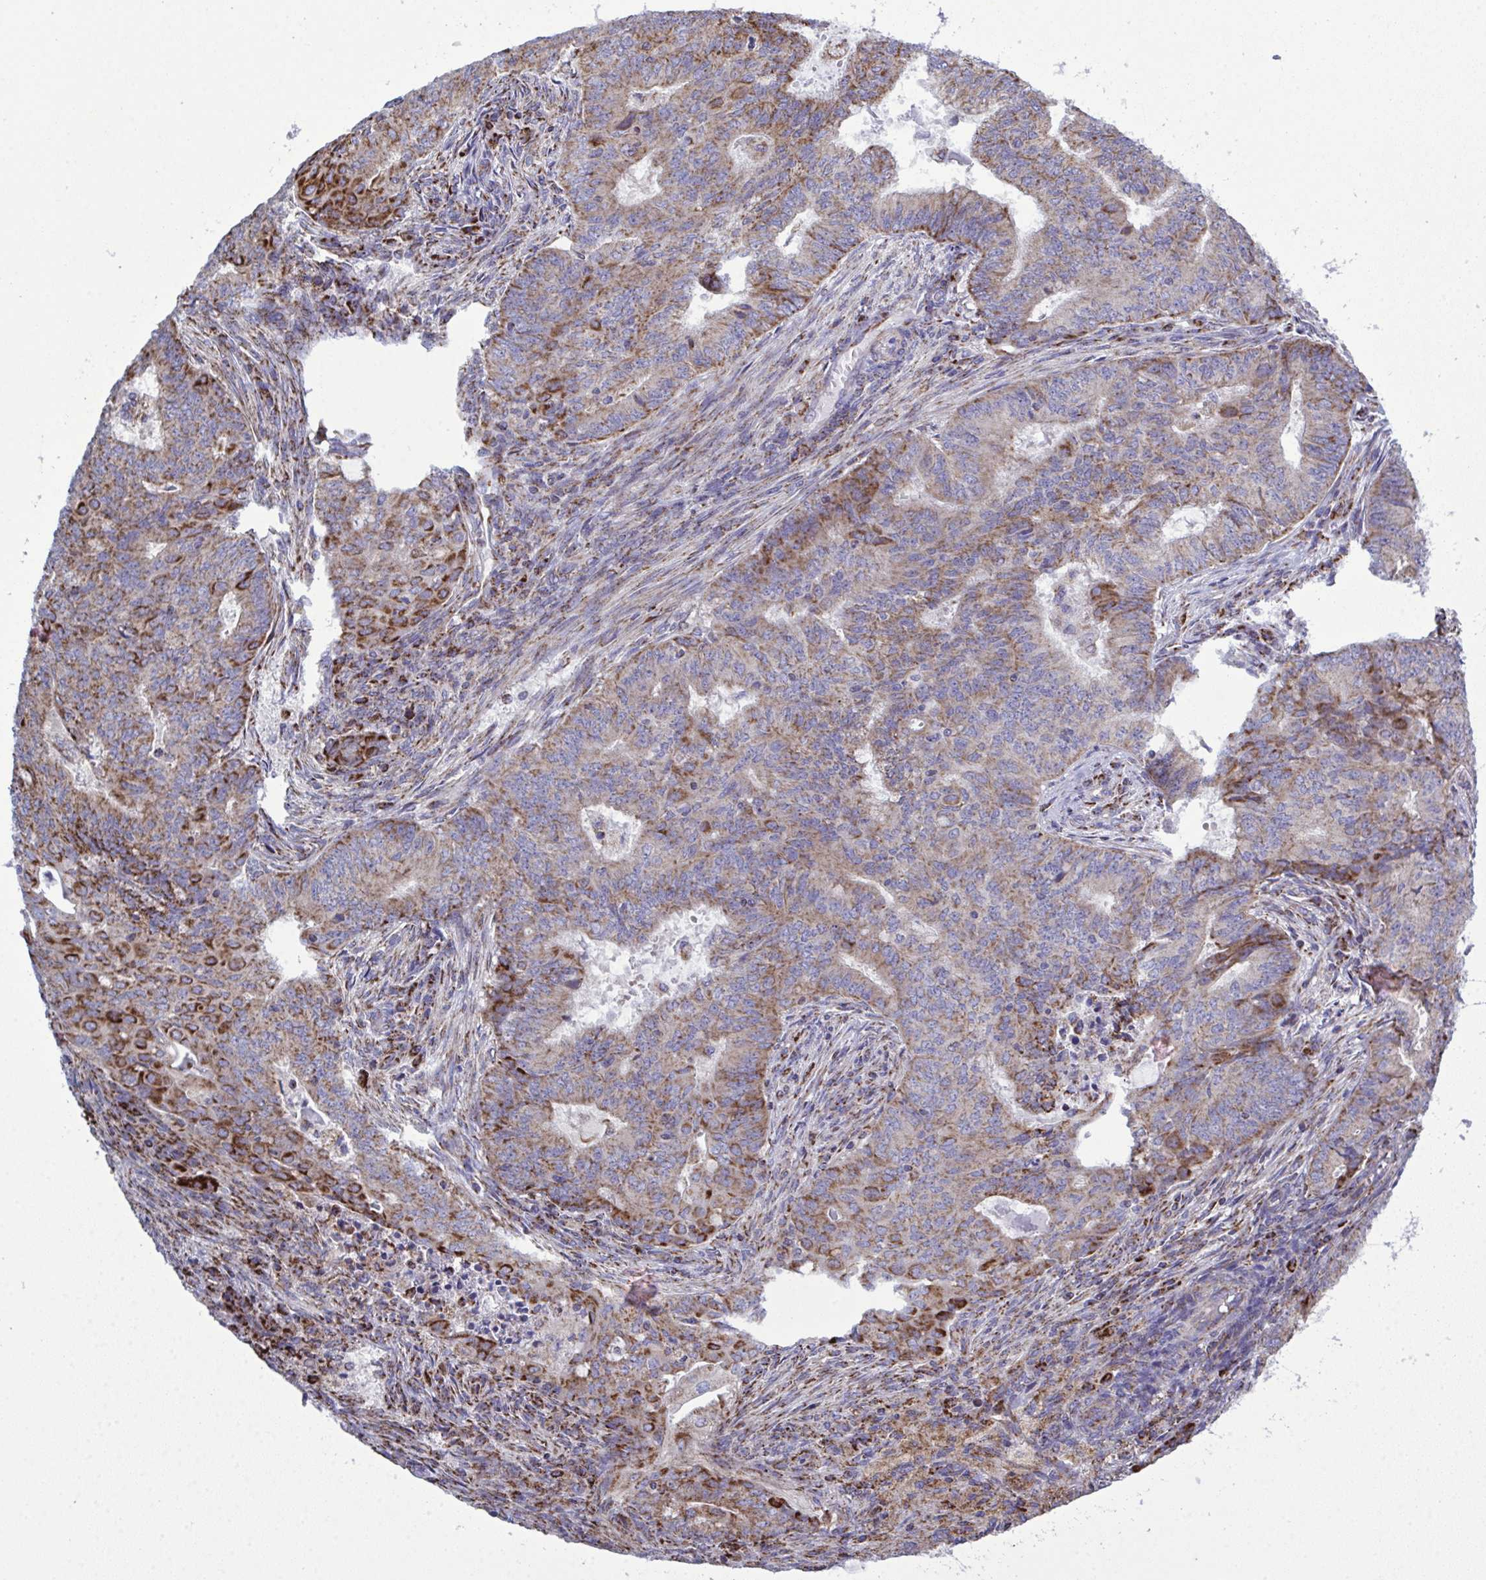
{"staining": {"intensity": "moderate", "quantity": ">75%", "location": "cytoplasmic/membranous"}, "tissue": "endometrial cancer", "cell_type": "Tumor cells", "image_type": "cancer", "snomed": [{"axis": "morphology", "description": "Adenocarcinoma, NOS"}, {"axis": "topography", "description": "Endometrium"}], "caption": "Human endometrial cancer stained with a protein marker displays moderate staining in tumor cells.", "gene": "CSDE1", "patient": {"sex": "female", "age": 62}}